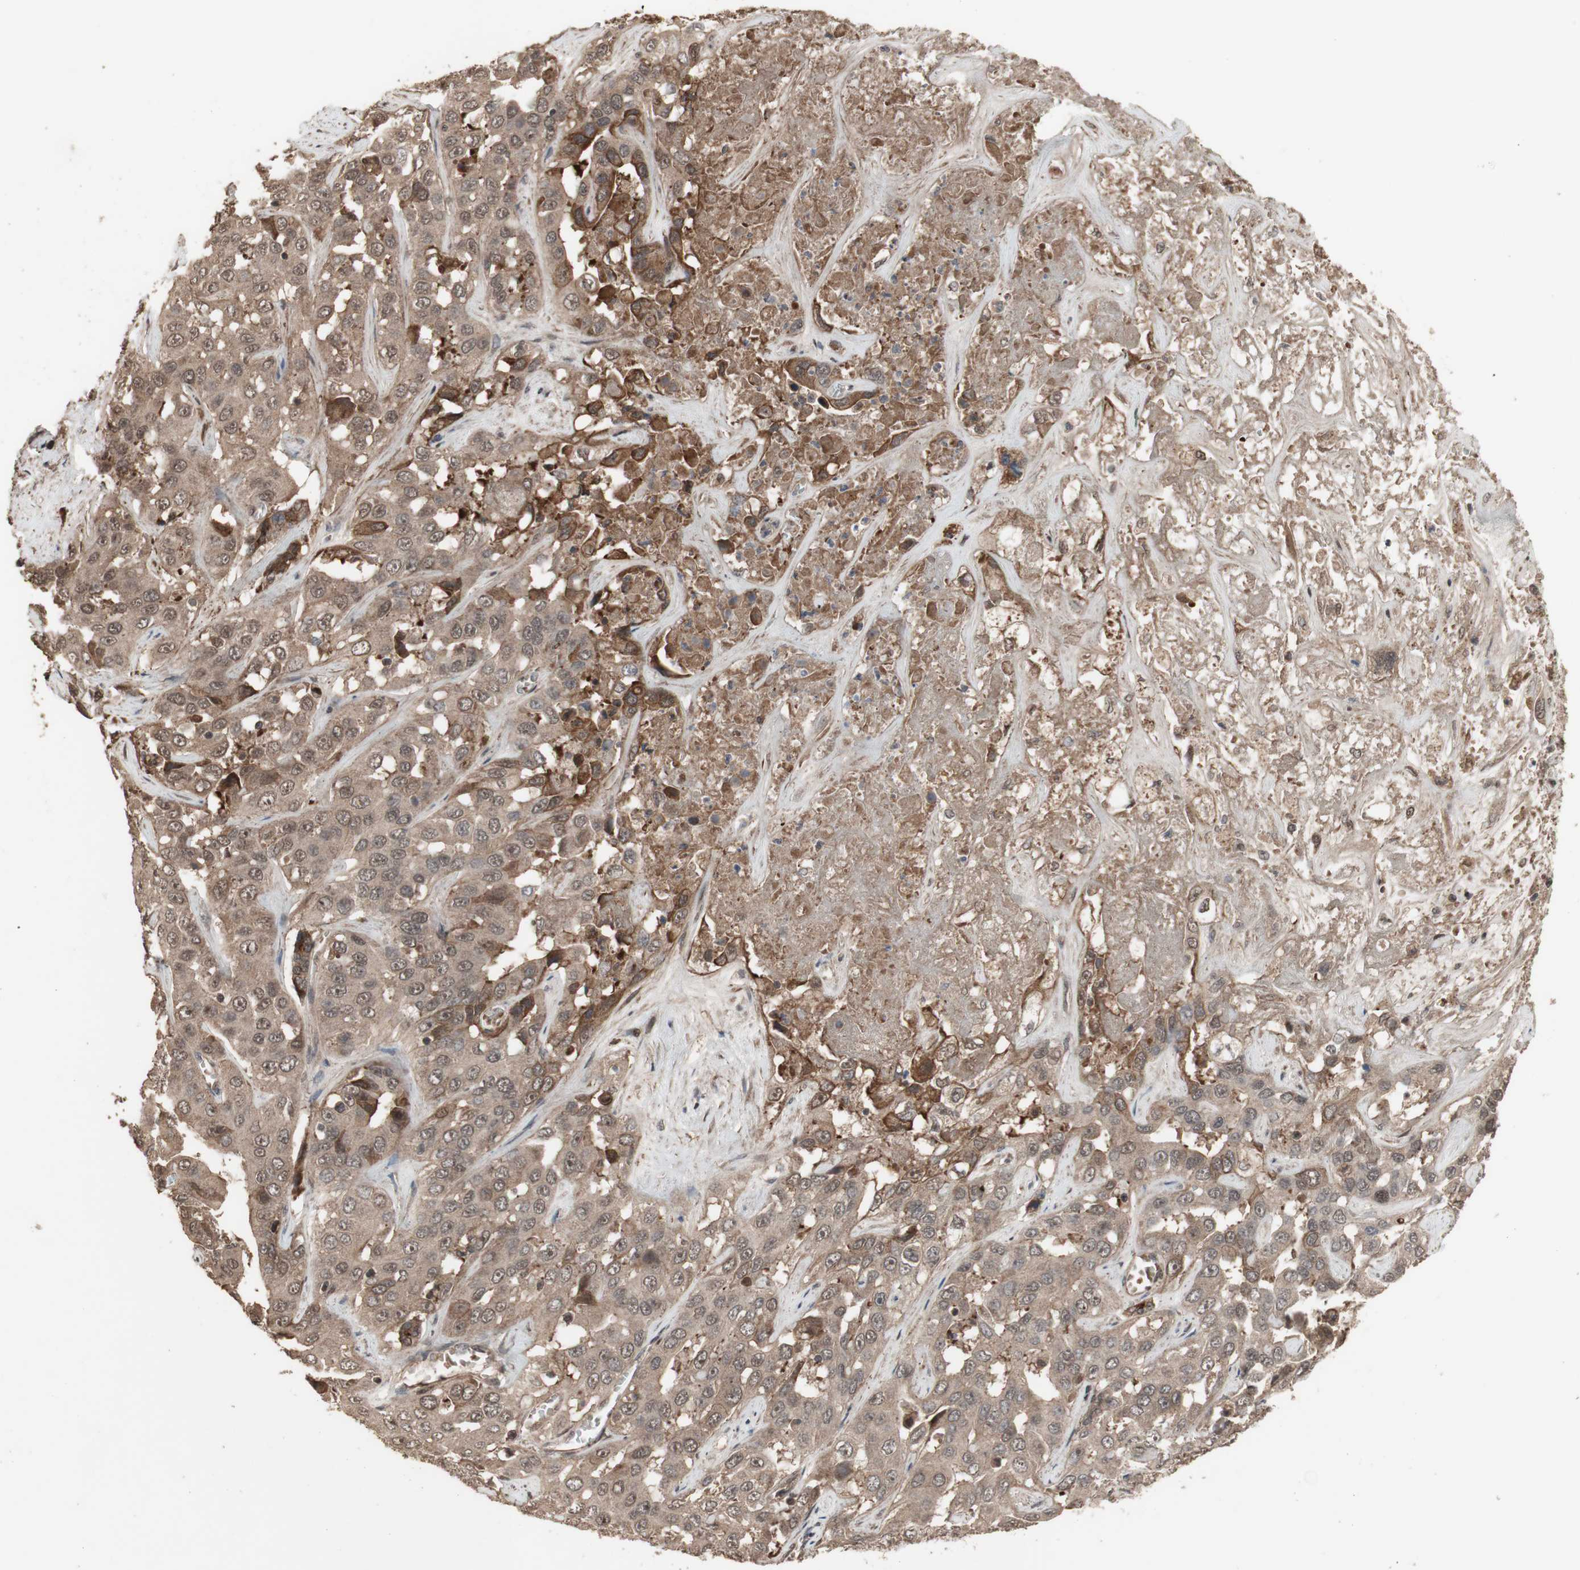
{"staining": {"intensity": "moderate", "quantity": "25%-75%", "location": "cytoplasmic/membranous"}, "tissue": "liver cancer", "cell_type": "Tumor cells", "image_type": "cancer", "snomed": [{"axis": "morphology", "description": "Cholangiocarcinoma"}, {"axis": "topography", "description": "Liver"}], "caption": "Protein expression analysis of human liver cholangiocarcinoma reveals moderate cytoplasmic/membranous staining in about 25%-75% of tumor cells. (DAB IHC, brown staining for protein, blue staining for nuclei).", "gene": "KANSL1", "patient": {"sex": "female", "age": 52}}